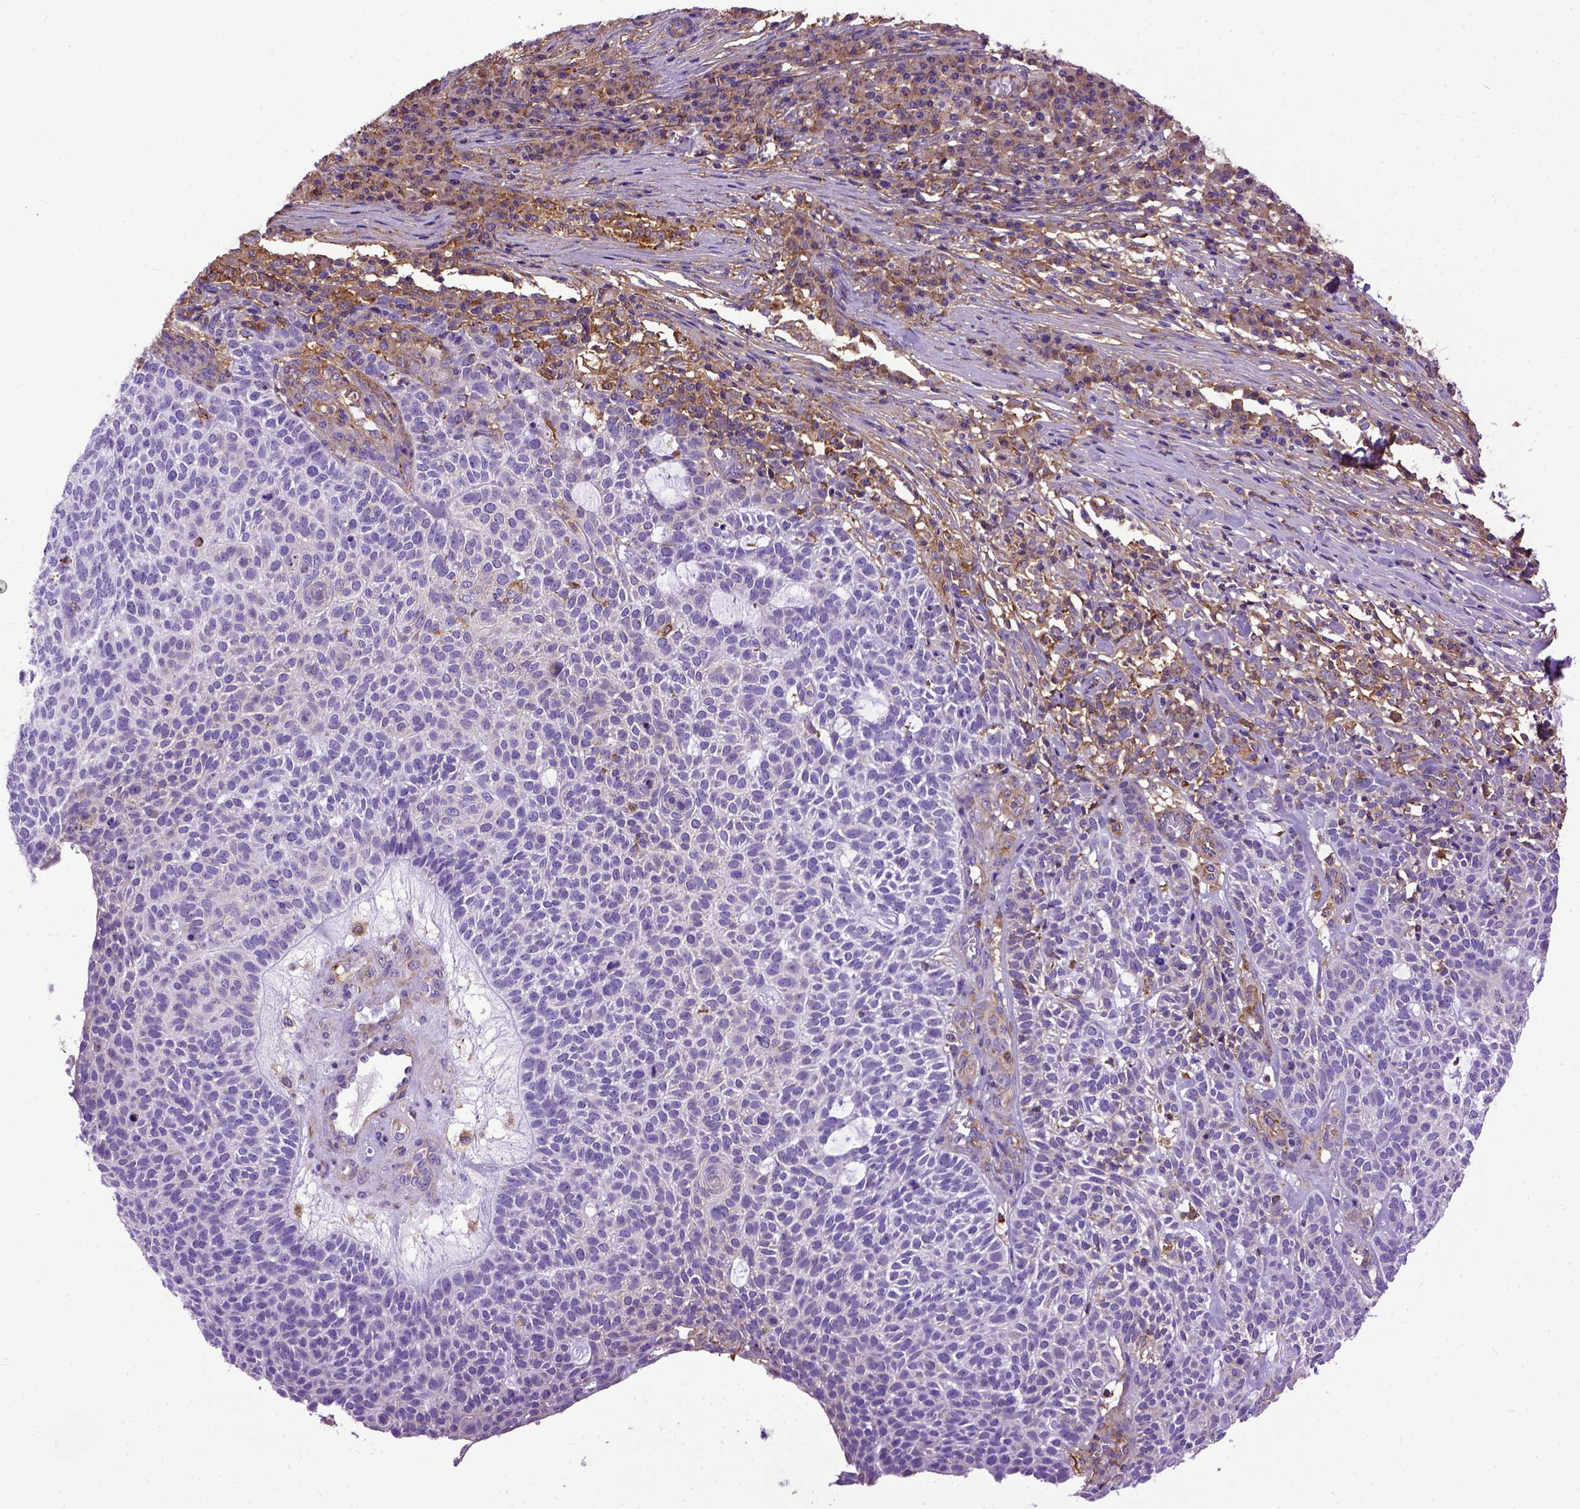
{"staining": {"intensity": "negative", "quantity": "none", "location": "none"}, "tissue": "skin cancer", "cell_type": "Tumor cells", "image_type": "cancer", "snomed": [{"axis": "morphology", "description": "Squamous cell carcinoma, NOS"}, {"axis": "topography", "description": "Skin"}], "caption": "DAB (3,3'-diaminobenzidine) immunohistochemical staining of human skin squamous cell carcinoma demonstrates no significant positivity in tumor cells. (Immunohistochemistry, brightfield microscopy, high magnification).", "gene": "MVP", "patient": {"sex": "female", "age": 90}}